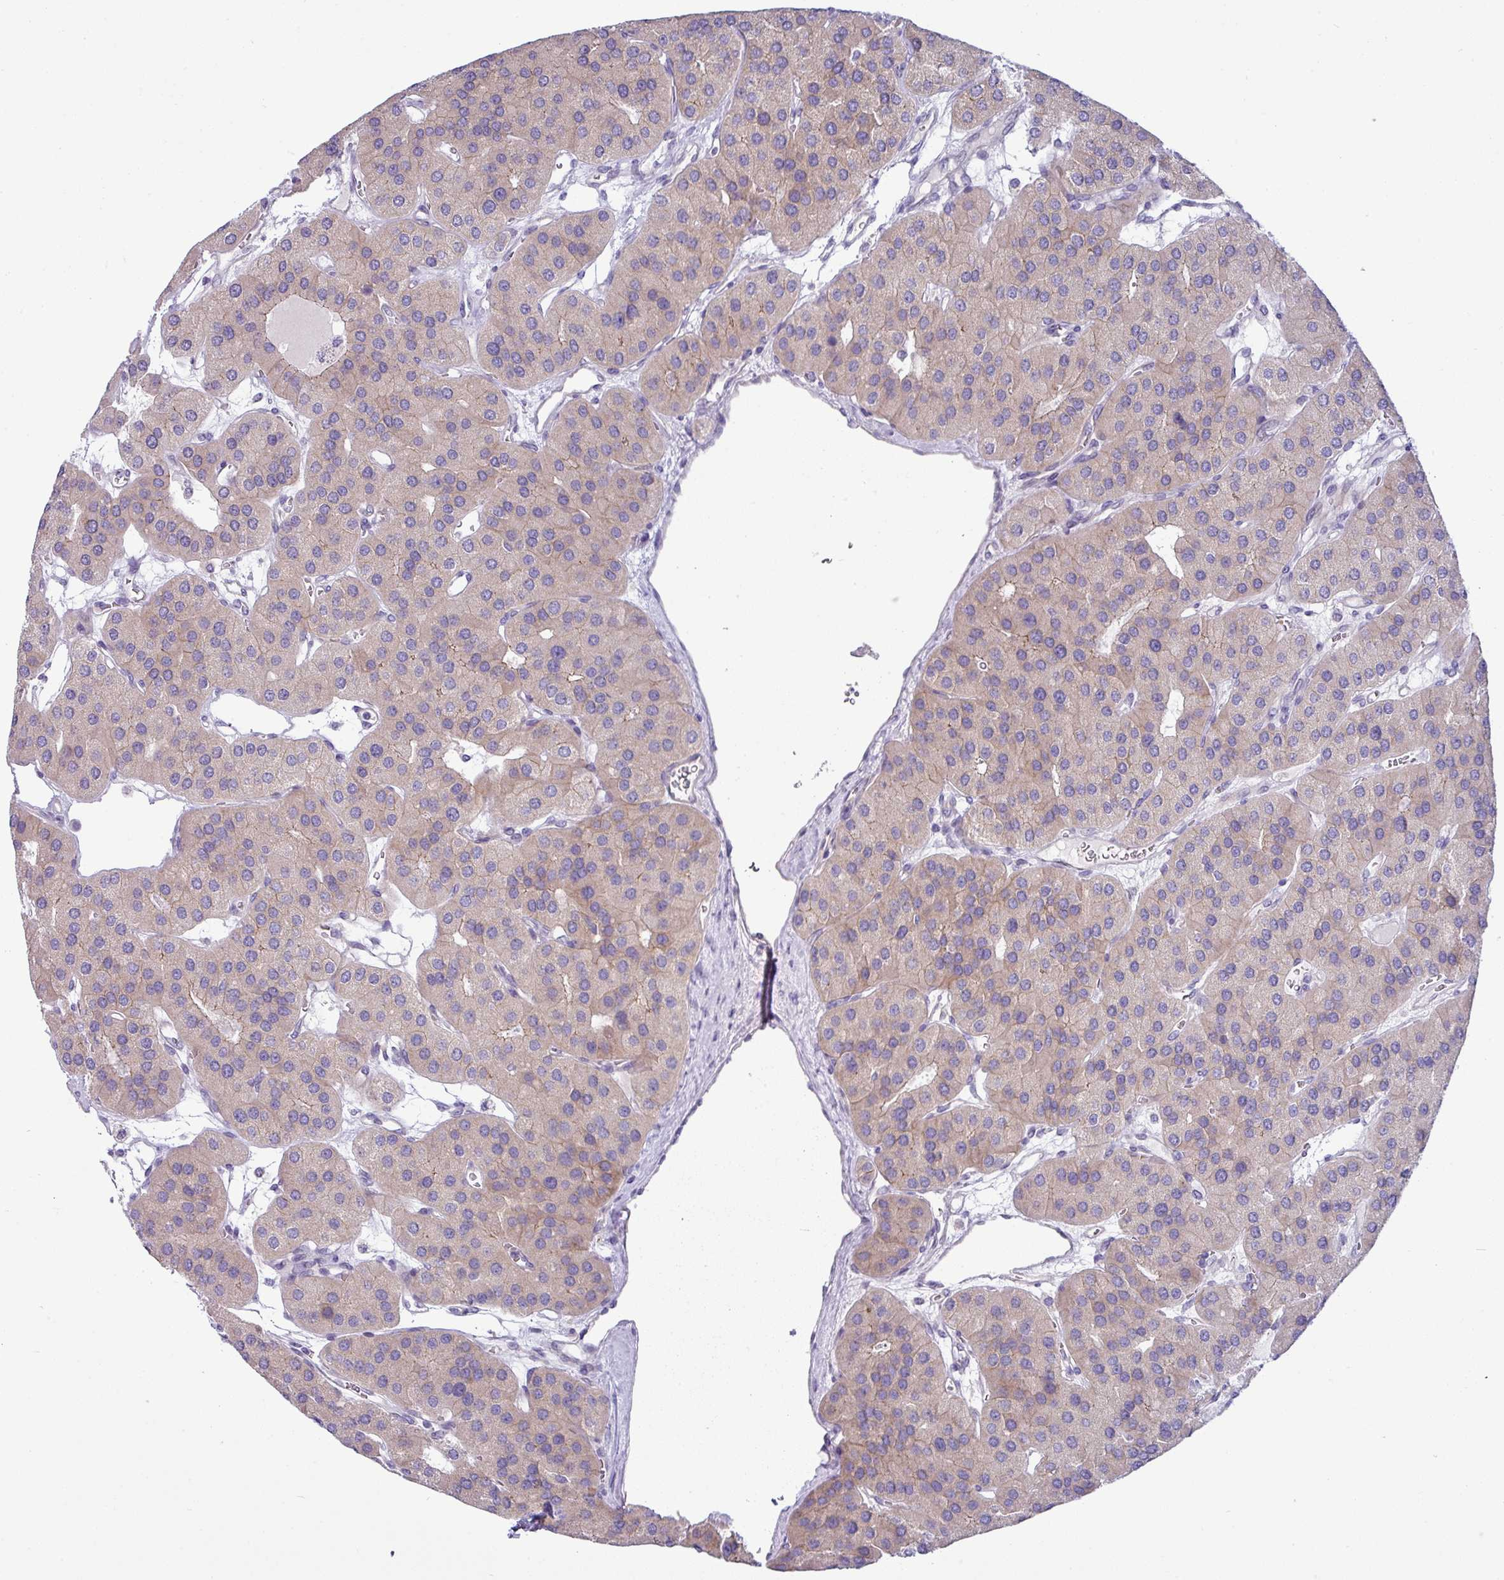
{"staining": {"intensity": "weak", "quantity": "25%-75%", "location": "cytoplasmic/membranous"}, "tissue": "parathyroid gland", "cell_type": "Glandular cells", "image_type": "normal", "snomed": [{"axis": "morphology", "description": "Normal tissue, NOS"}, {"axis": "morphology", "description": "Adenoma, NOS"}, {"axis": "topography", "description": "Parathyroid gland"}], "caption": "Immunohistochemistry (IHC) (DAB) staining of normal human parathyroid gland reveals weak cytoplasmic/membranous protein positivity in approximately 25%-75% of glandular cells.", "gene": "ACAP3", "patient": {"sex": "female", "age": 86}}